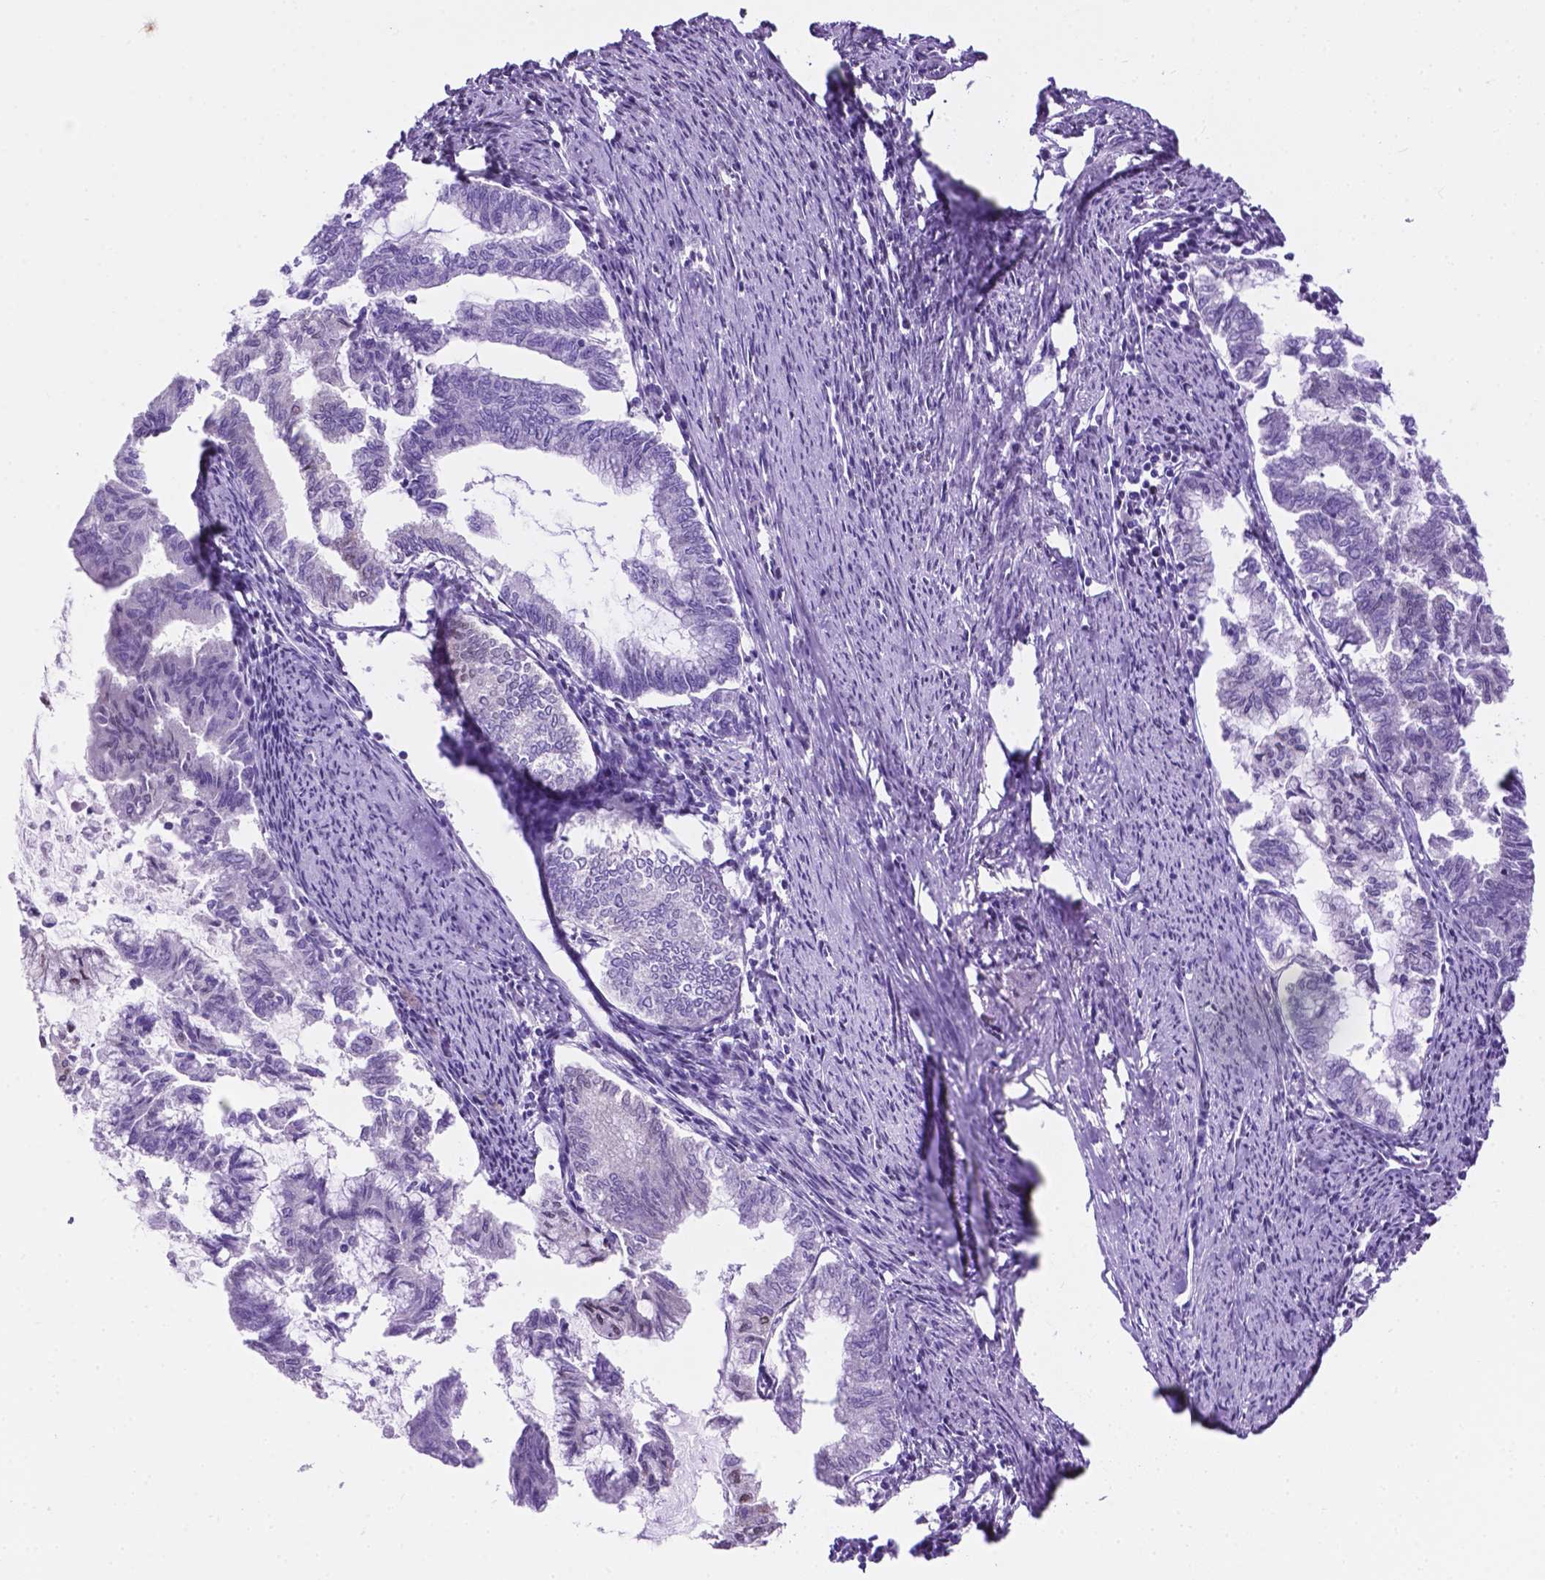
{"staining": {"intensity": "negative", "quantity": "none", "location": "none"}, "tissue": "endometrial cancer", "cell_type": "Tumor cells", "image_type": "cancer", "snomed": [{"axis": "morphology", "description": "Adenocarcinoma, NOS"}, {"axis": "topography", "description": "Endometrium"}], "caption": "Endometrial cancer was stained to show a protein in brown. There is no significant expression in tumor cells.", "gene": "TMEM210", "patient": {"sex": "female", "age": 79}}